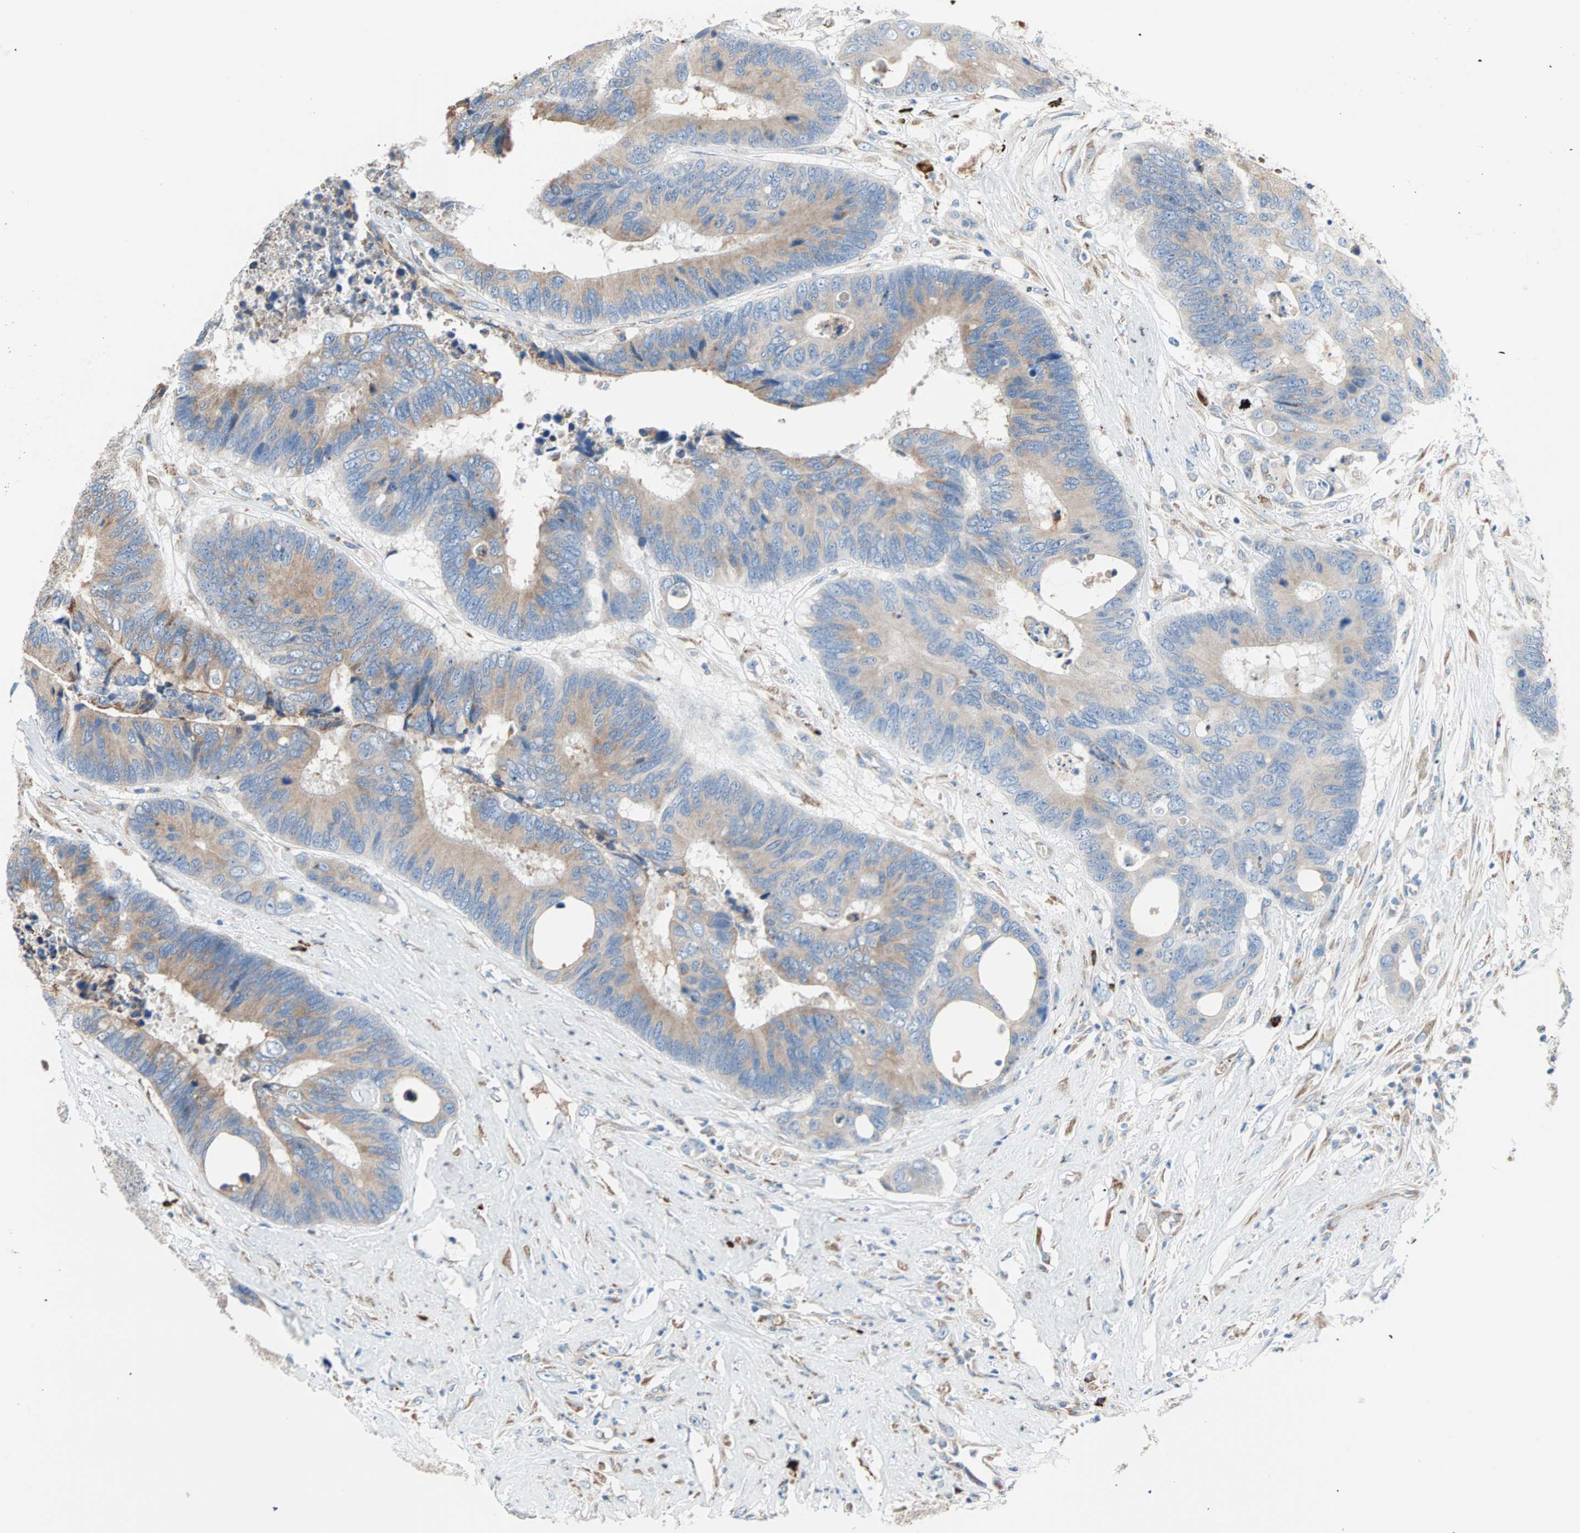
{"staining": {"intensity": "moderate", "quantity": ">75%", "location": "cytoplasmic/membranous"}, "tissue": "colorectal cancer", "cell_type": "Tumor cells", "image_type": "cancer", "snomed": [{"axis": "morphology", "description": "Adenocarcinoma, NOS"}, {"axis": "topography", "description": "Rectum"}], "caption": "Colorectal cancer (adenocarcinoma) stained with DAB immunohistochemistry exhibits medium levels of moderate cytoplasmic/membranous expression in approximately >75% of tumor cells.", "gene": "PLCXD1", "patient": {"sex": "male", "age": 55}}